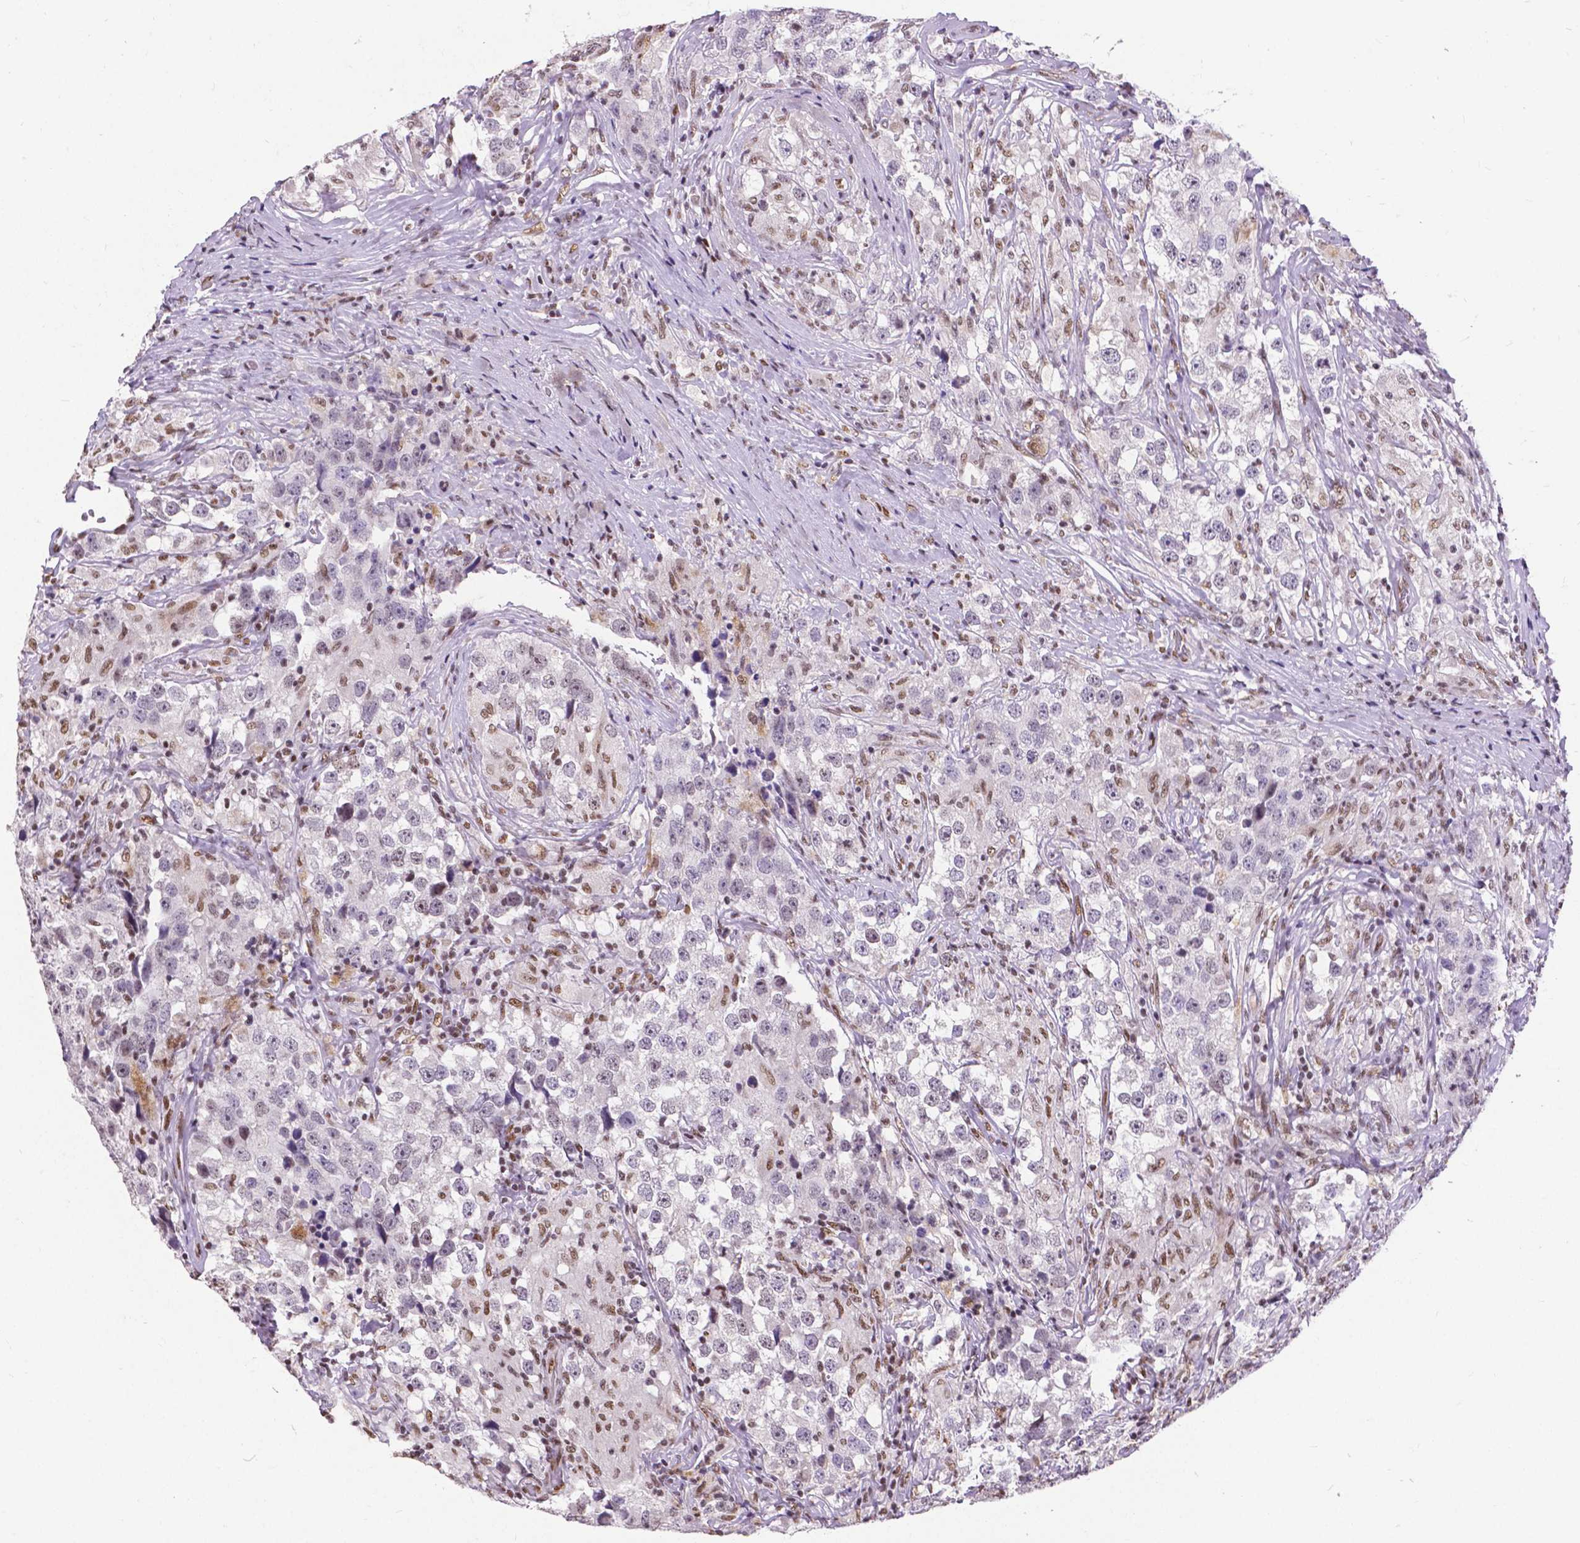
{"staining": {"intensity": "negative", "quantity": "none", "location": "none"}, "tissue": "testis cancer", "cell_type": "Tumor cells", "image_type": "cancer", "snomed": [{"axis": "morphology", "description": "Seminoma, NOS"}, {"axis": "topography", "description": "Testis"}], "caption": "Image shows no protein positivity in tumor cells of testis seminoma tissue.", "gene": "ATRX", "patient": {"sex": "male", "age": 46}}